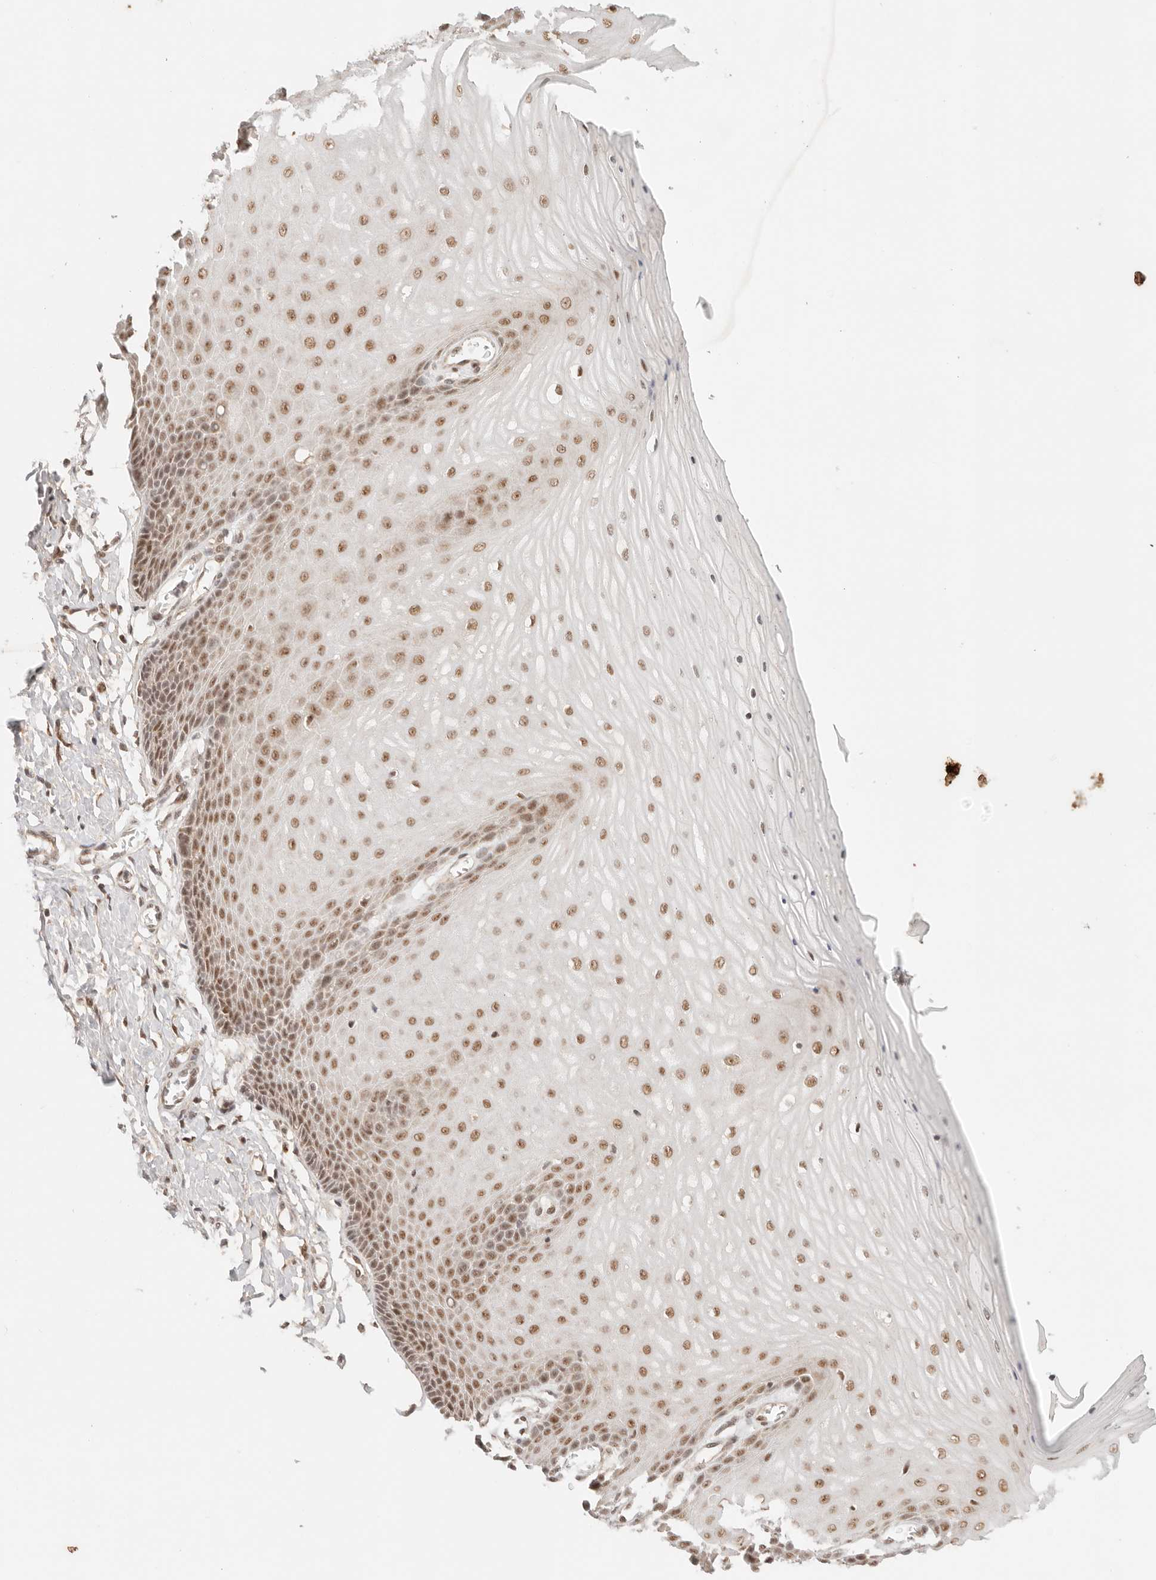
{"staining": {"intensity": "moderate", "quantity": ">75%", "location": "nuclear"}, "tissue": "cervix", "cell_type": "Glandular cells", "image_type": "normal", "snomed": [{"axis": "morphology", "description": "Normal tissue, NOS"}, {"axis": "topography", "description": "Cervix"}], "caption": "Immunohistochemical staining of unremarkable human cervix displays moderate nuclear protein staining in approximately >75% of glandular cells.", "gene": "GTF2E2", "patient": {"sex": "female", "age": 55}}